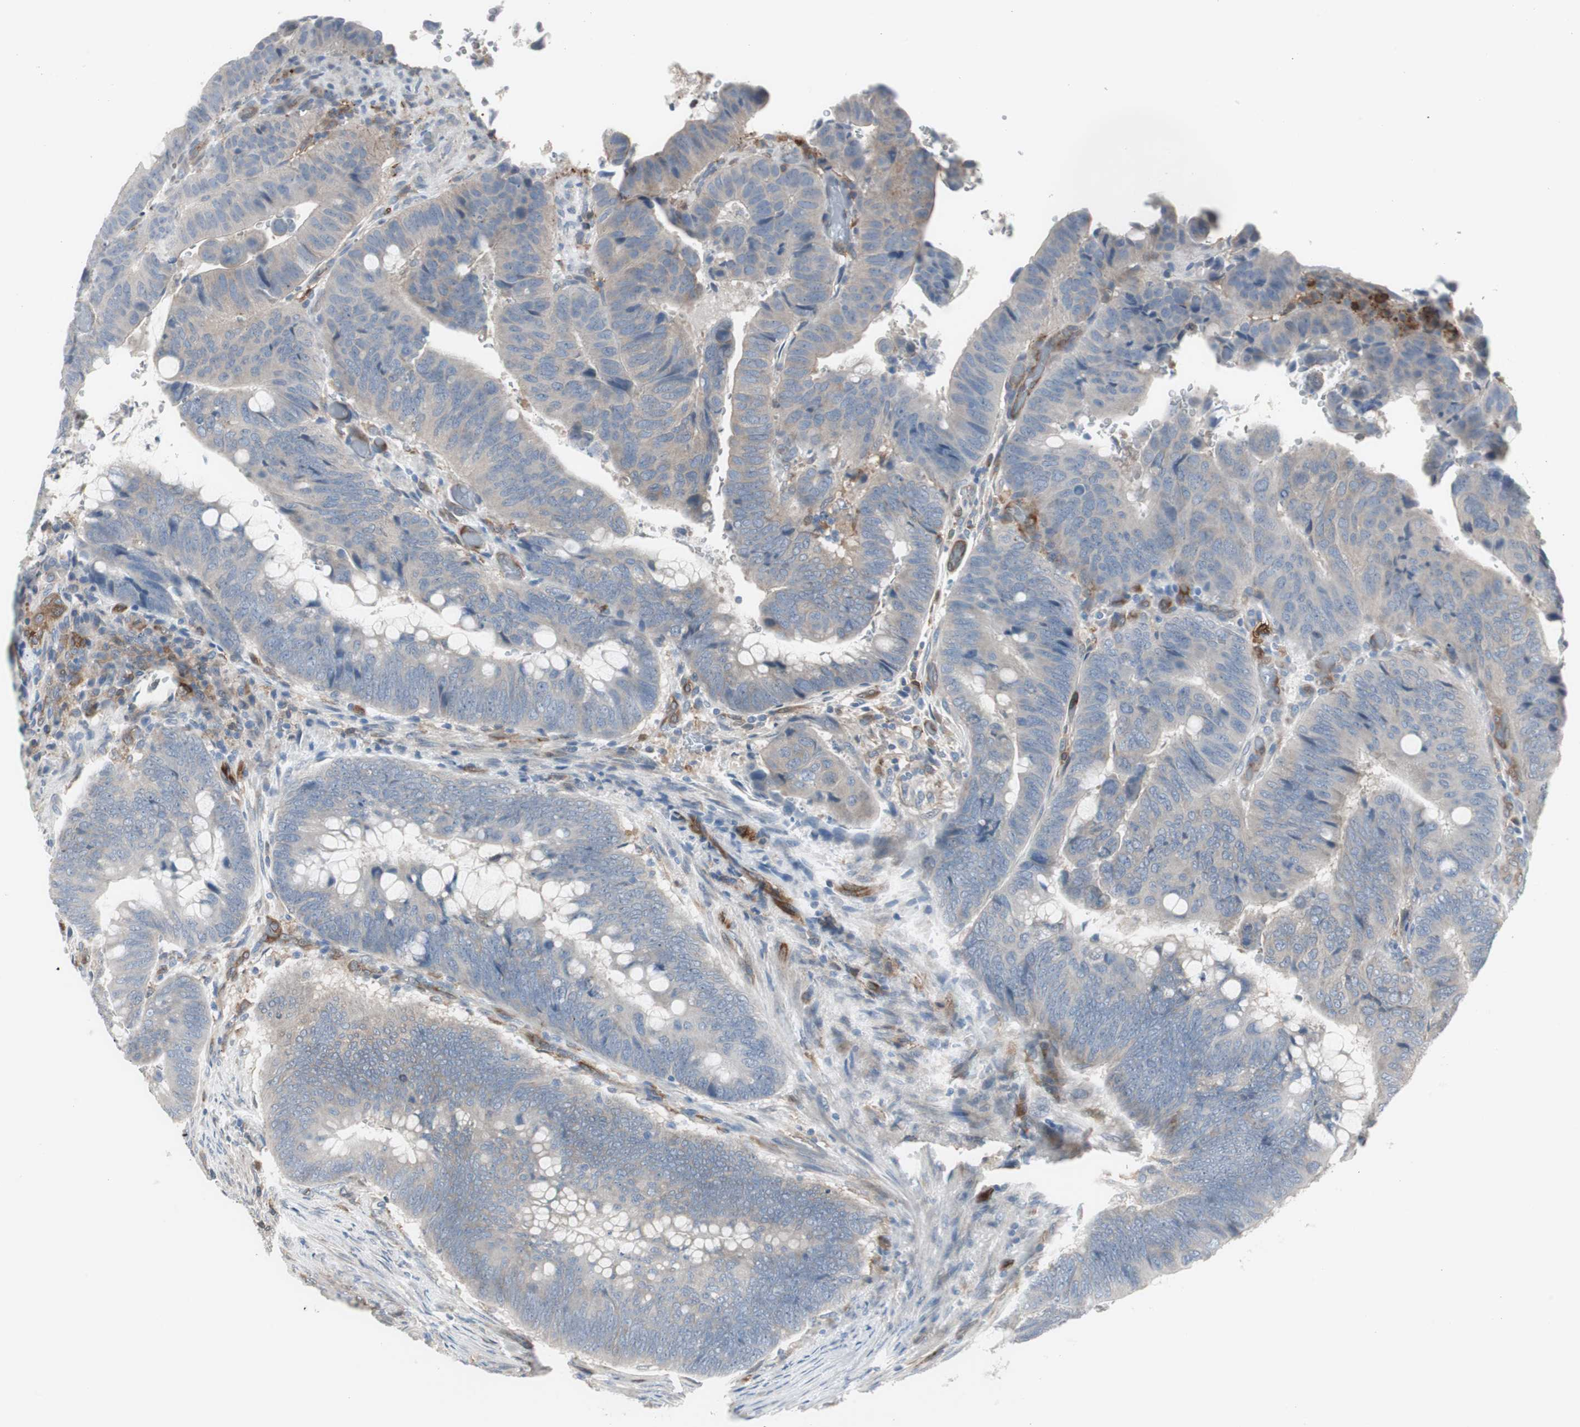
{"staining": {"intensity": "moderate", "quantity": "25%-75%", "location": "cytoplasmic/membranous"}, "tissue": "colorectal cancer", "cell_type": "Tumor cells", "image_type": "cancer", "snomed": [{"axis": "morphology", "description": "Normal tissue, NOS"}, {"axis": "morphology", "description": "Adenocarcinoma, NOS"}, {"axis": "topography", "description": "Rectum"}, {"axis": "topography", "description": "Peripheral nerve tissue"}], "caption": "Protein expression analysis of colorectal adenocarcinoma shows moderate cytoplasmic/membranous expression in about 25%-75% of tumor cells. Ihc stains the protein of interest in brown and the nuclei are stained blue.", "gene": "SWAP70", "patient": {"sex": "male", "age": 92}}